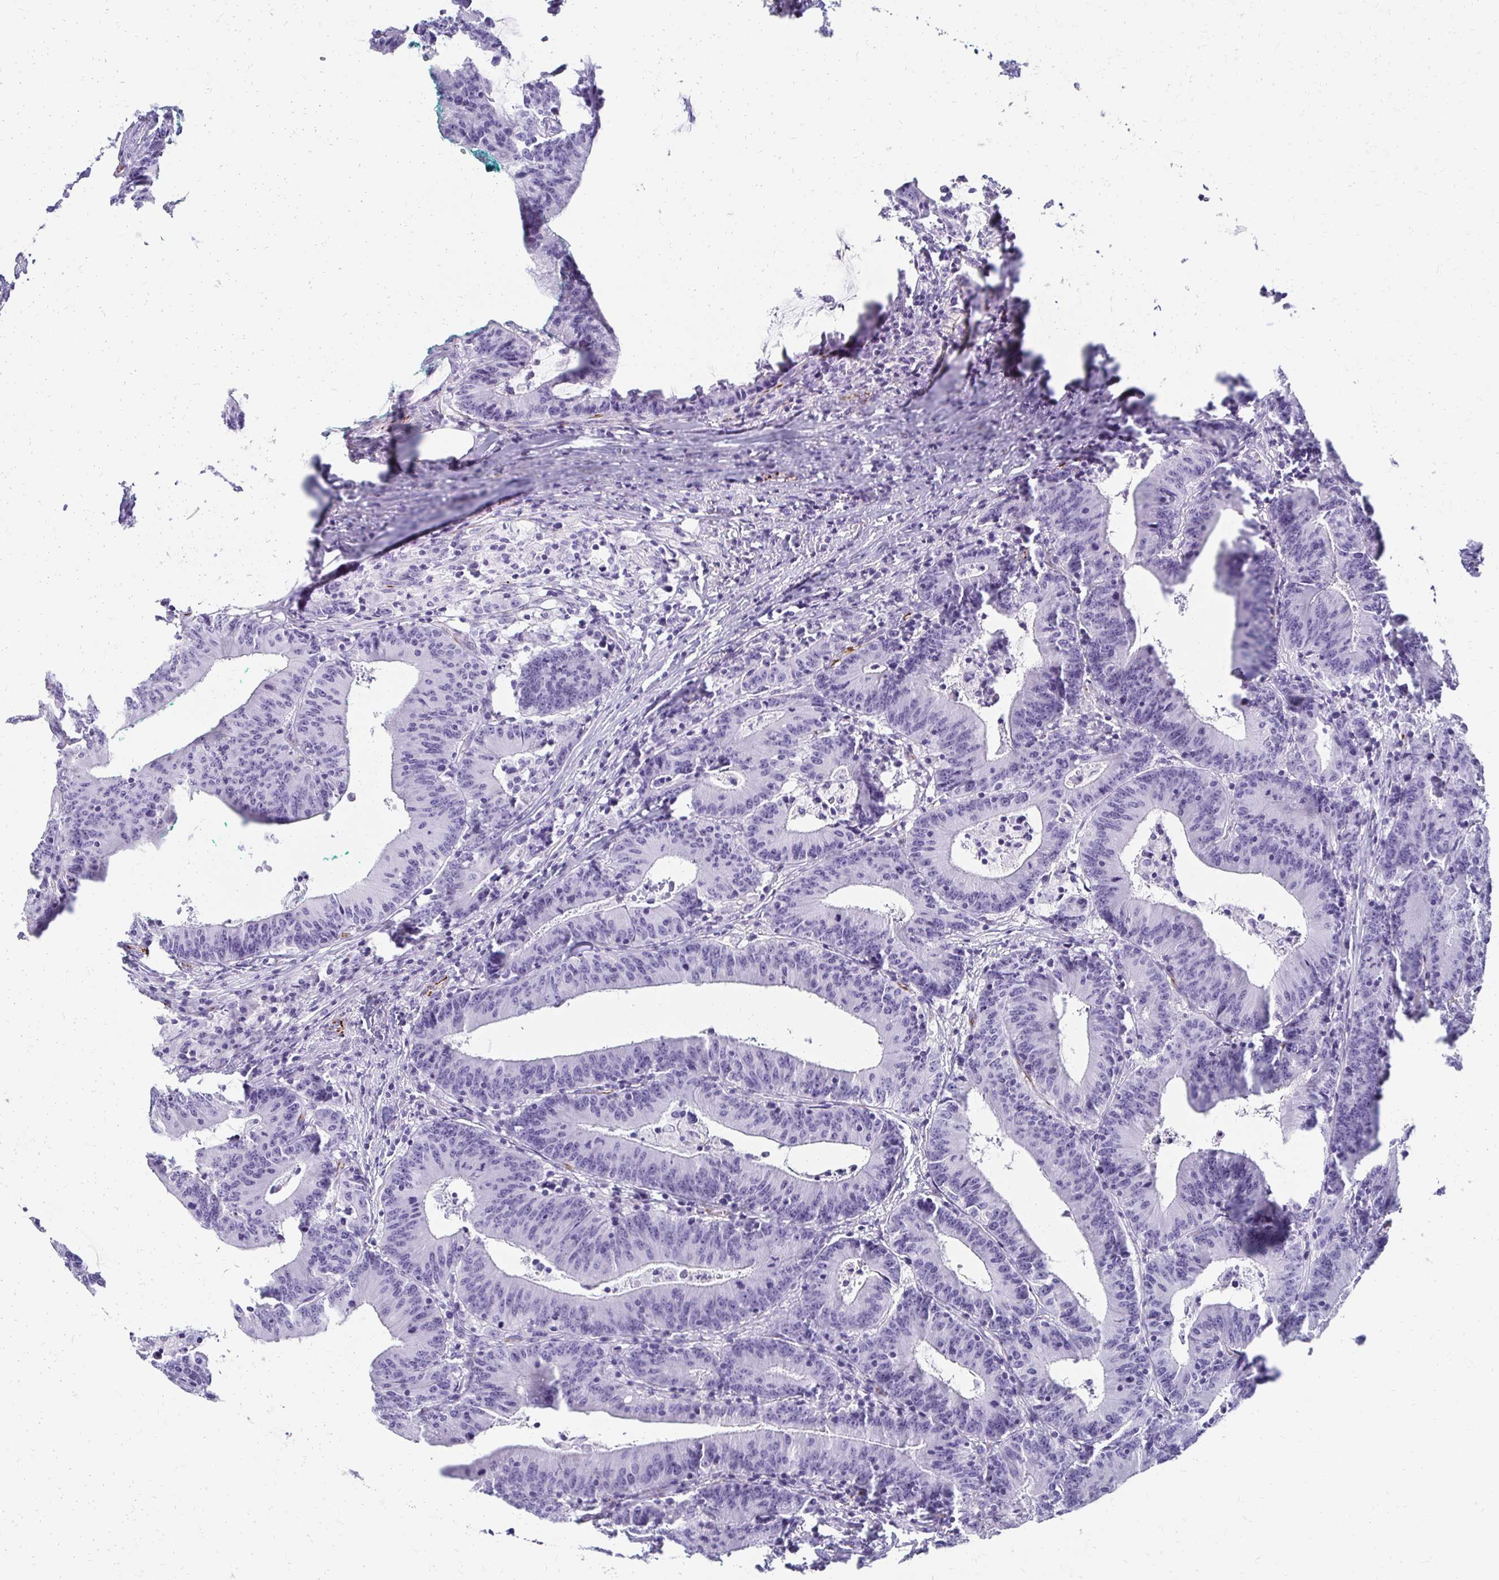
{"staining": {"intensity": "negative", "quantity": "none", "location": "none"}, "tissue": "colorectal cancer", "cell_type": "Tumor cells", "image_type": "cancer", "snomed": [{"axis": "morphology", "description": "Adenocarcinoma, NOS"}, {"axis": "topography", "description": "Colon"}], "caption": "An image of human colorectal adenocarcinoma is negative for staining in tumor cells.", "gene": "TMEM54", "patient": {"sex": "female", "age": 78}}